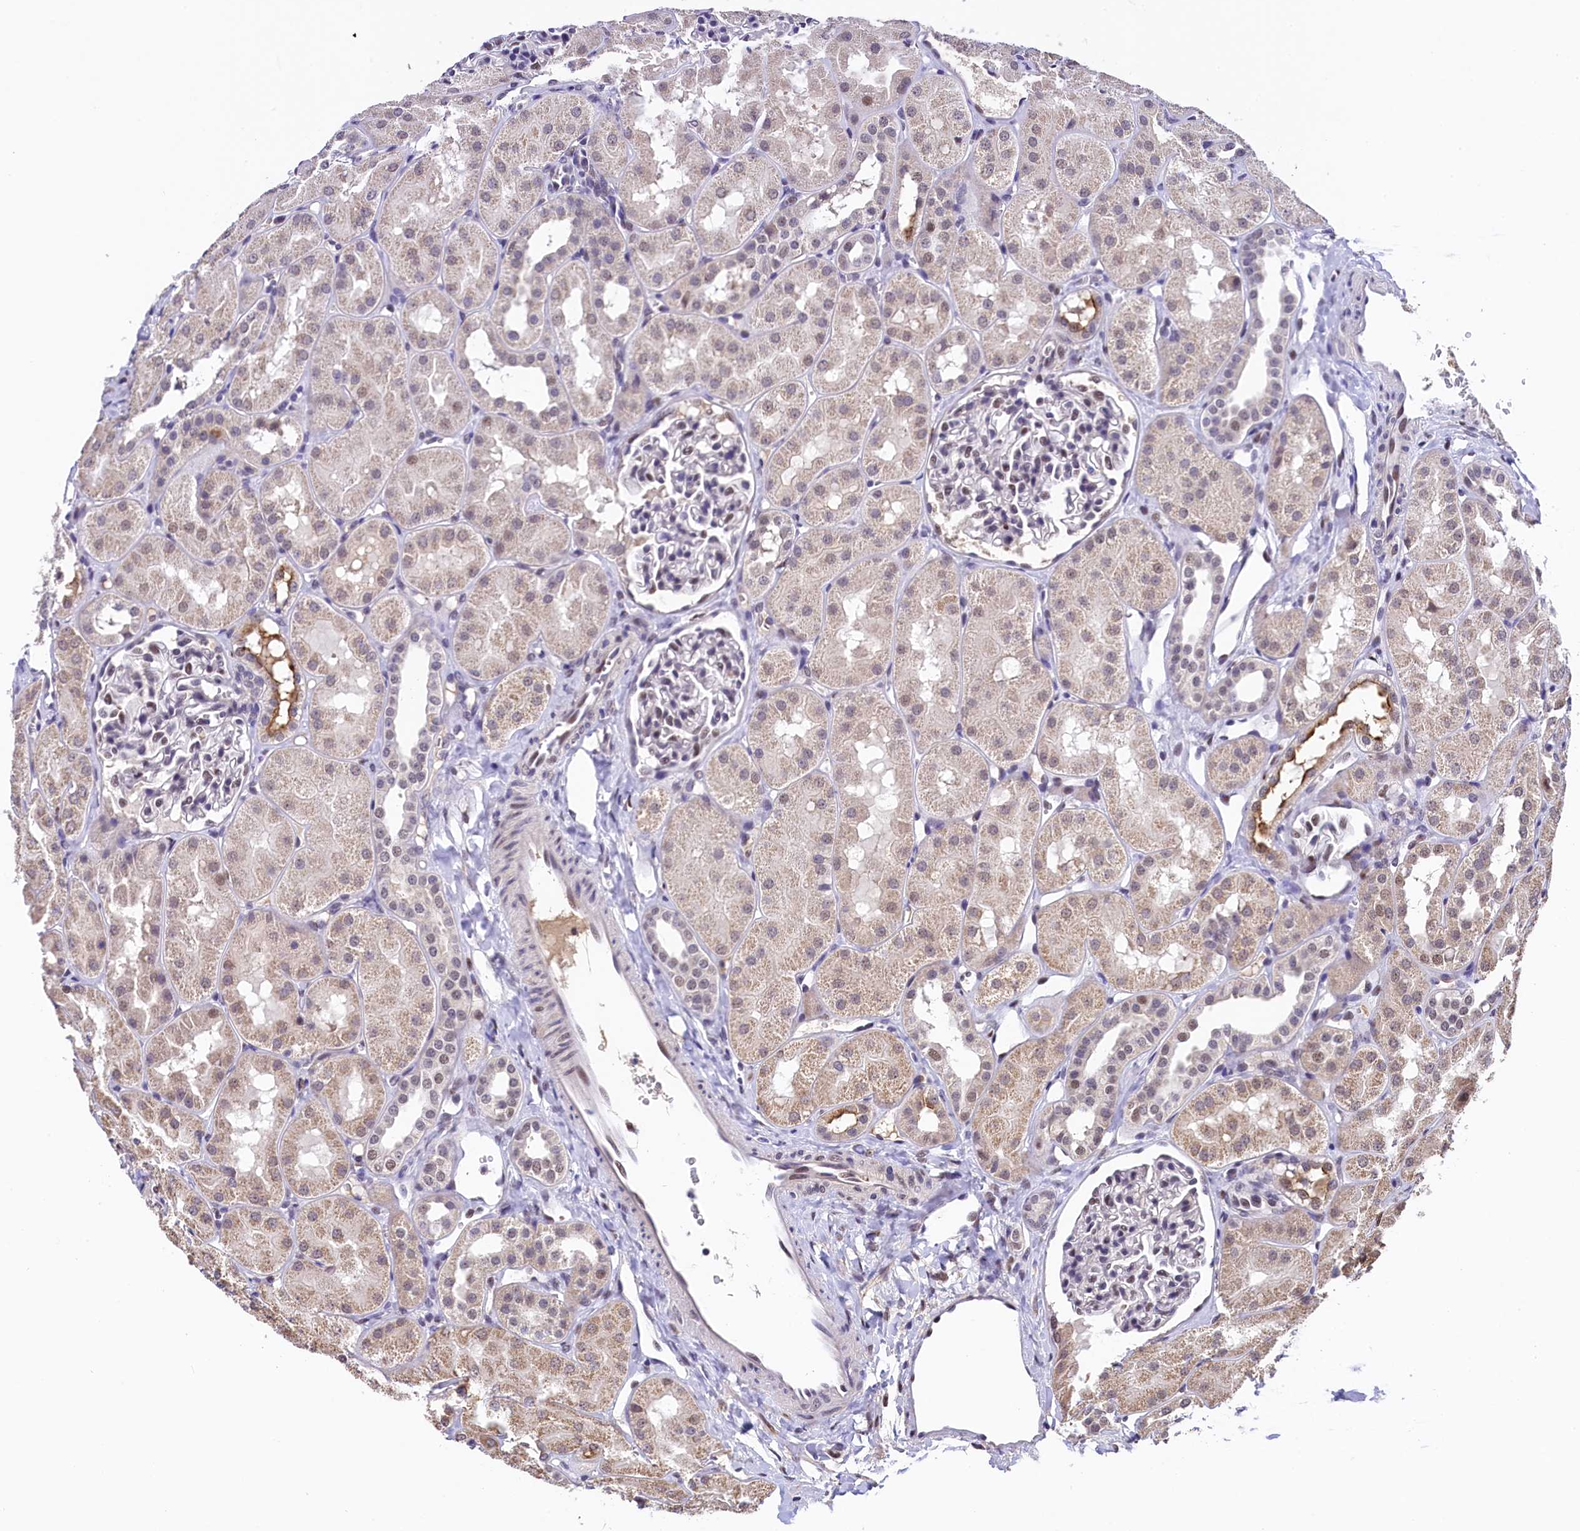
{"staining": {"intensity": "moderate", "quantity": "<25%", "location": "nuclear"}, "tissue": "kidney", "cell_type": "Cells in glomeruli", "image_type": "normal", "snomed": [{"axis": "morphology", "description": "Normal tissue, NOS"}, {"axis": "topography", "description": "Kidney"}, {"axis": "topography", "description": "Urinary bladder"}], "caption": "Moderate nuclear staining is seen in about <25% of cells in glomeruli in unremarkable kidney.", "gene": "HECTD4", "patient": {"sex": "male", "age": 16}}